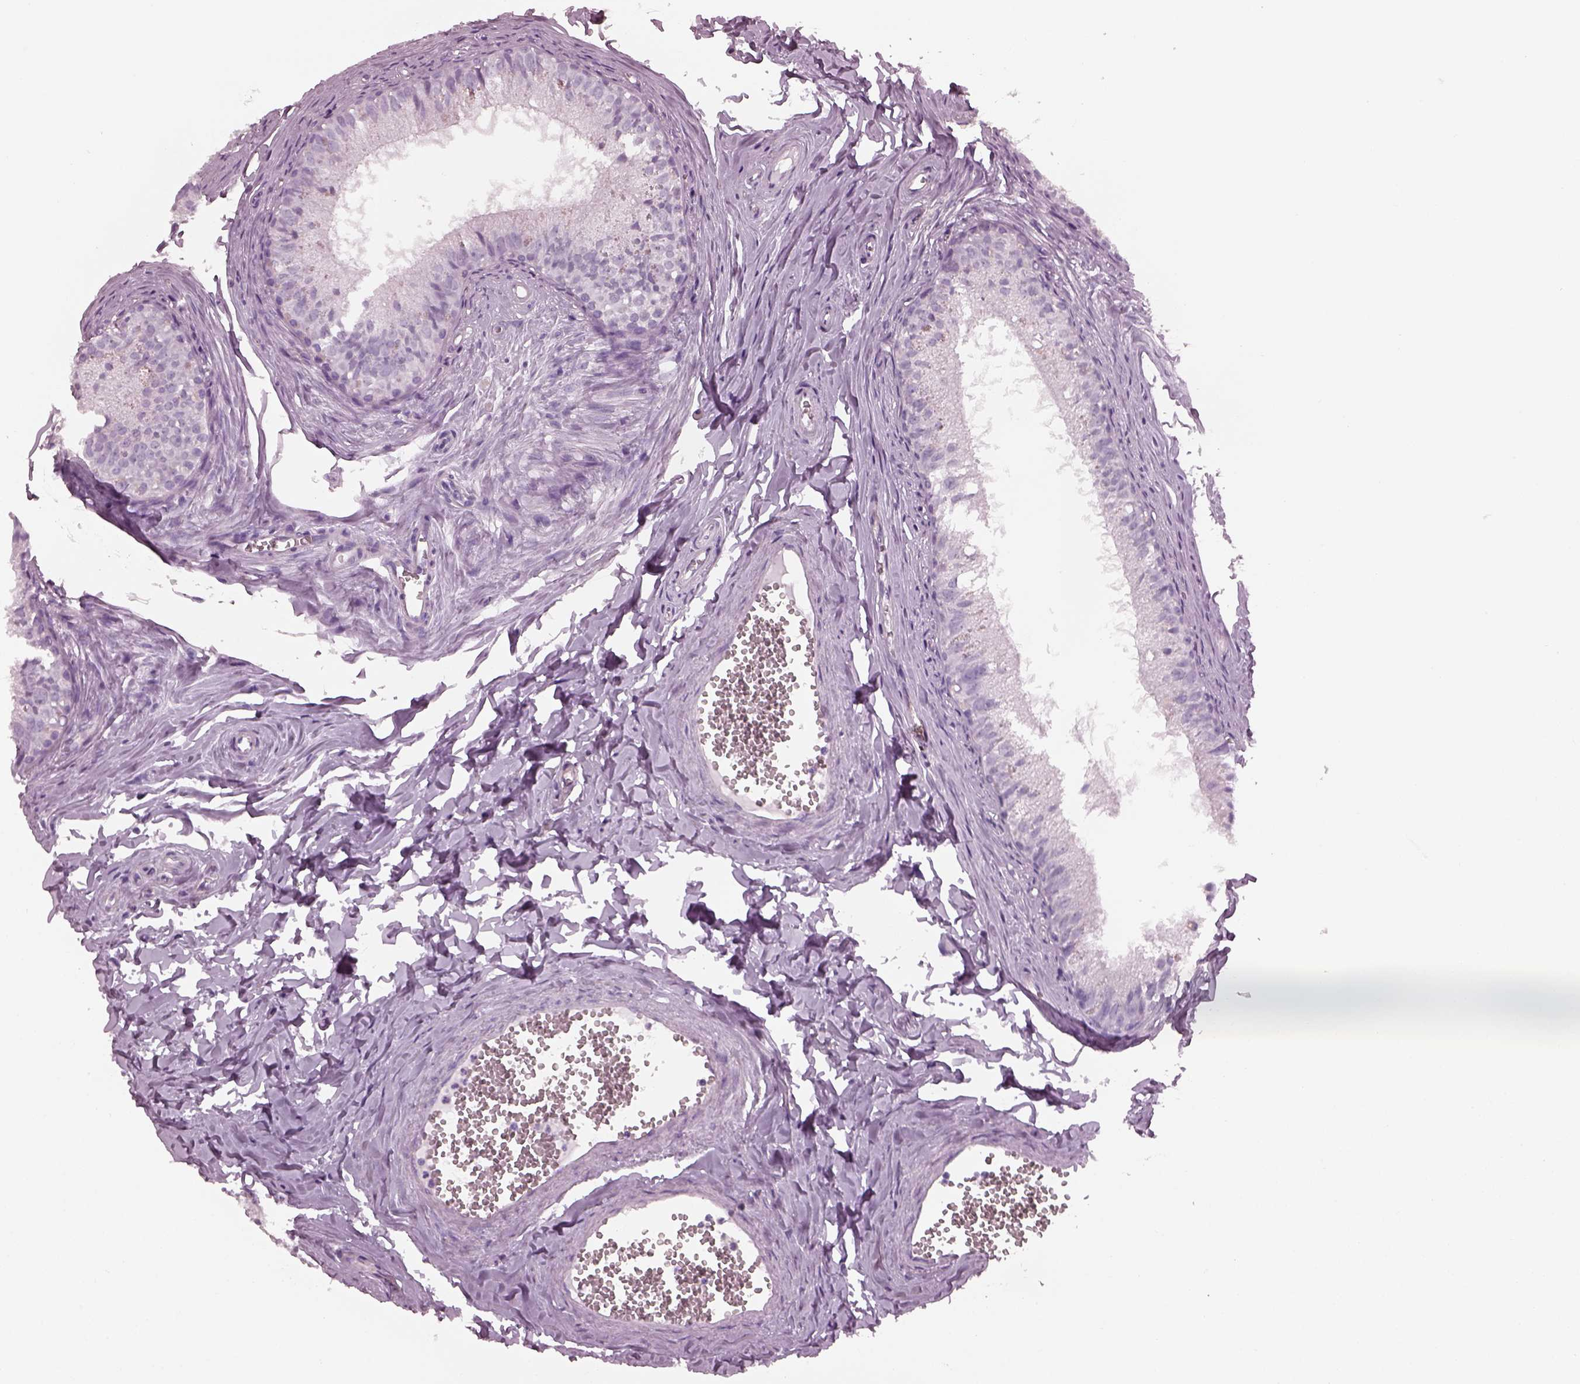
{"staining": {"intensity": "negative", "quantity": "none", "location": "none"}, "tissue": "epididymis", "cell_type": "Glandular cells", "image_type": "normal", "snomed": [{"axis": "morphology", "description": "Normal tissue, NOS"}, {"axis": "topography", "description": "Epididymis"}], "caption": "This is a histopathology image of immunohistochemistry (IHC) staining of normal epididymis, which shows no positivity in glandular cells.", "gene": "PDC", "patient": {"sex": "male", "age": 45}}